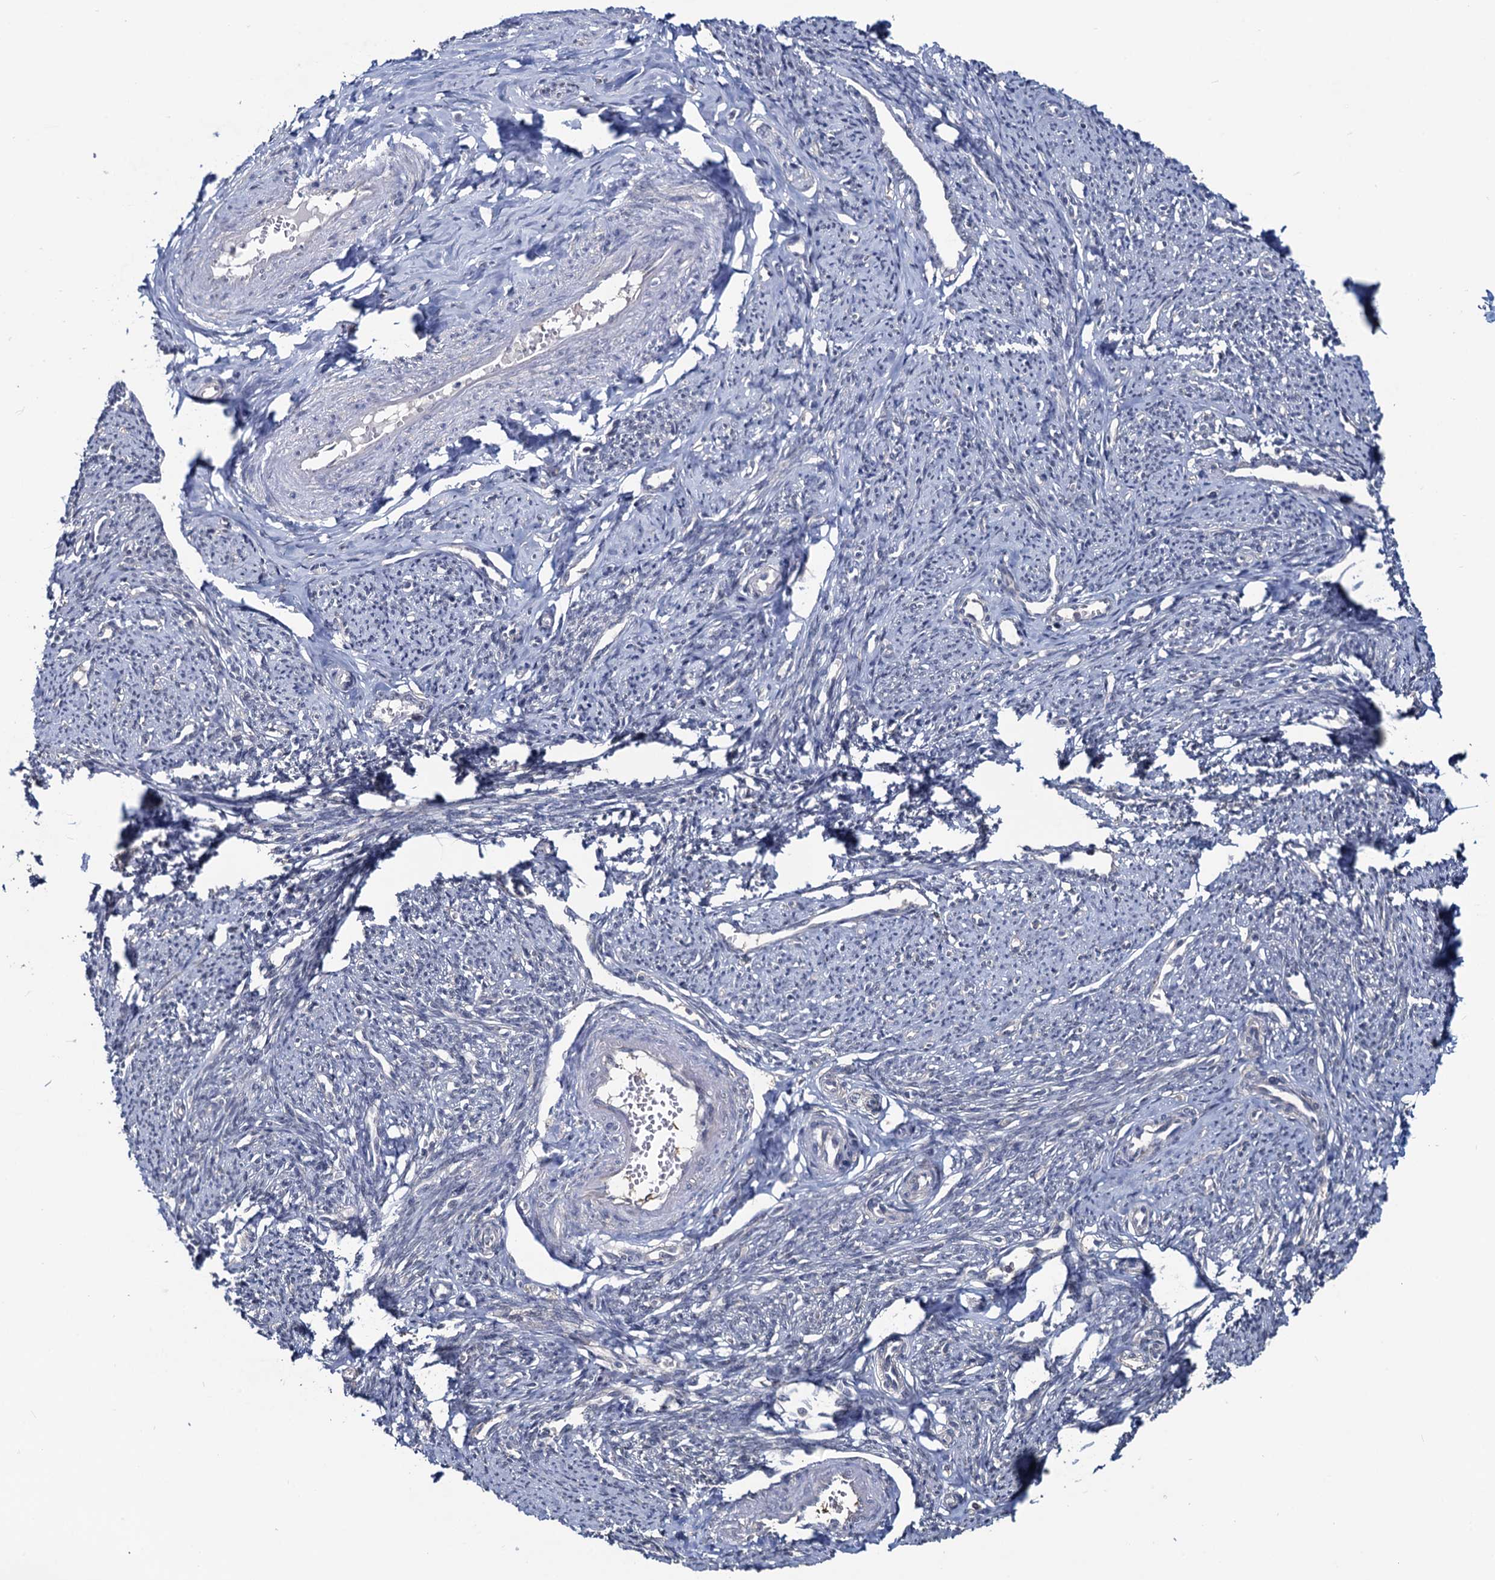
{"staining": {"intensity": "weak", "quantity": "<25%", "location": "nuclear"}, "tissue": "smooth muscle", "cell_type": "Smooth muscle cells", "image_type": "normal", "snomed": [{"axis": "morphology", "description": "Normal tissue, NOS"}, {"axis": "topography", "description": "Smooth muscle"}, {"axis": "topography", "description": "Uterus"}], "caption": "Immunohistochemical staining of unremarkable smooth muscle reveals no significant positivity in smooth muscle cells.", "gene": "RTKN2", "patient": {"sex": "female", "age": 59}}